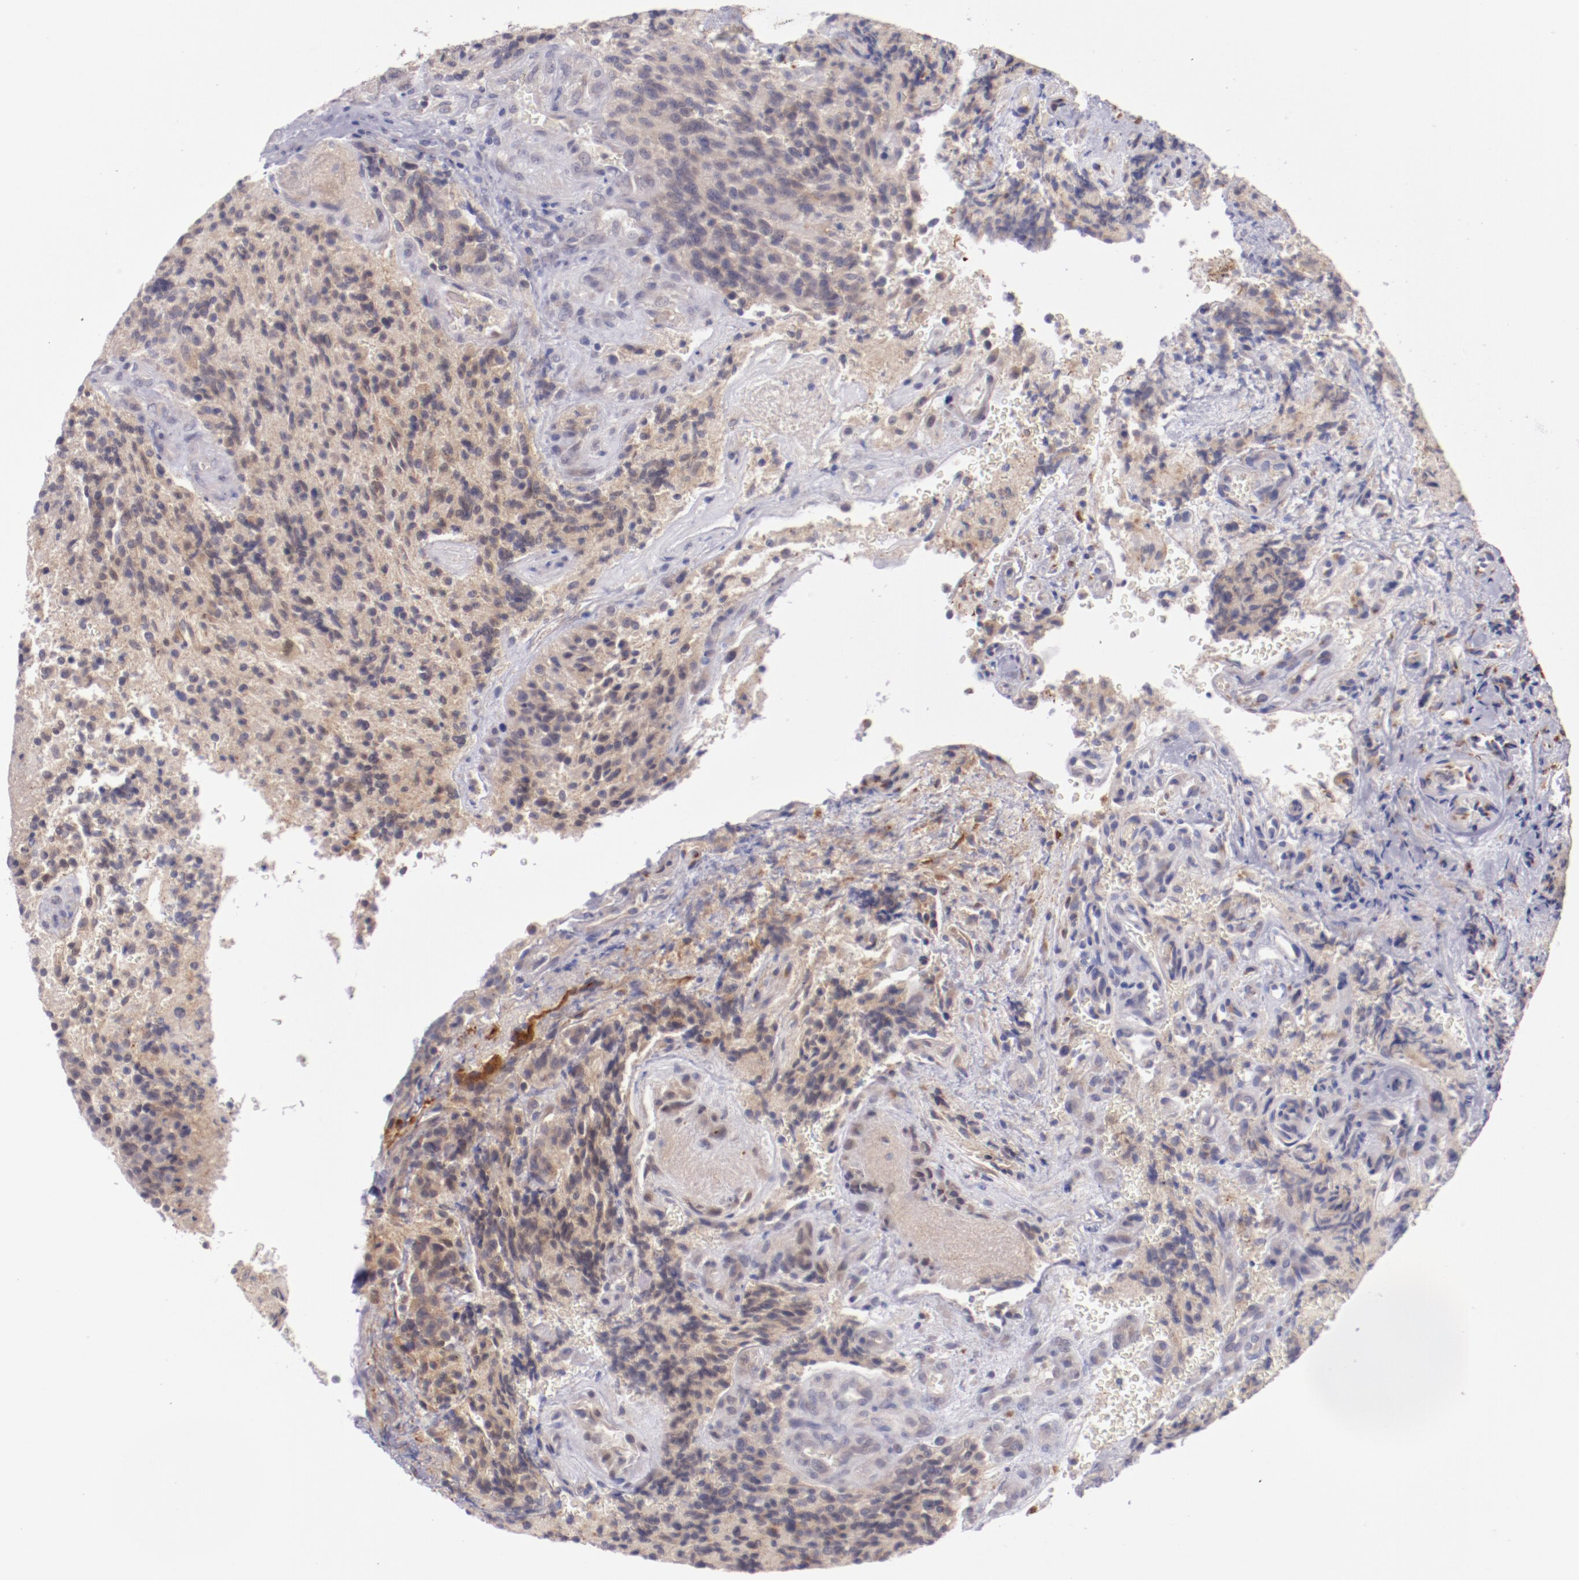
{"staining": {"intensity": "moderate", "quantity": ">75%", "location": "cytoplasmic/membranous"}, "tissue": "glioma", "cell_type": "Tumor cells", "image_type": "cancer", "snomed": [{"axis": "morphology", "description": "Normal tissue, NOS"}, {"axis": "morphology", "description": "Glioma, malignant, High grade"}, {"axis": "topography", "description": "Cerebral cortex"}], "caption": "Immunohistochemical staining of human malignant glioma (high-grade) demonstrates moderate cytoplasmic/membranous protein staining in approximately >75% of tumor cells.", "gene": "TRAF3", "patient": {"sex": "male", "age": 56}}